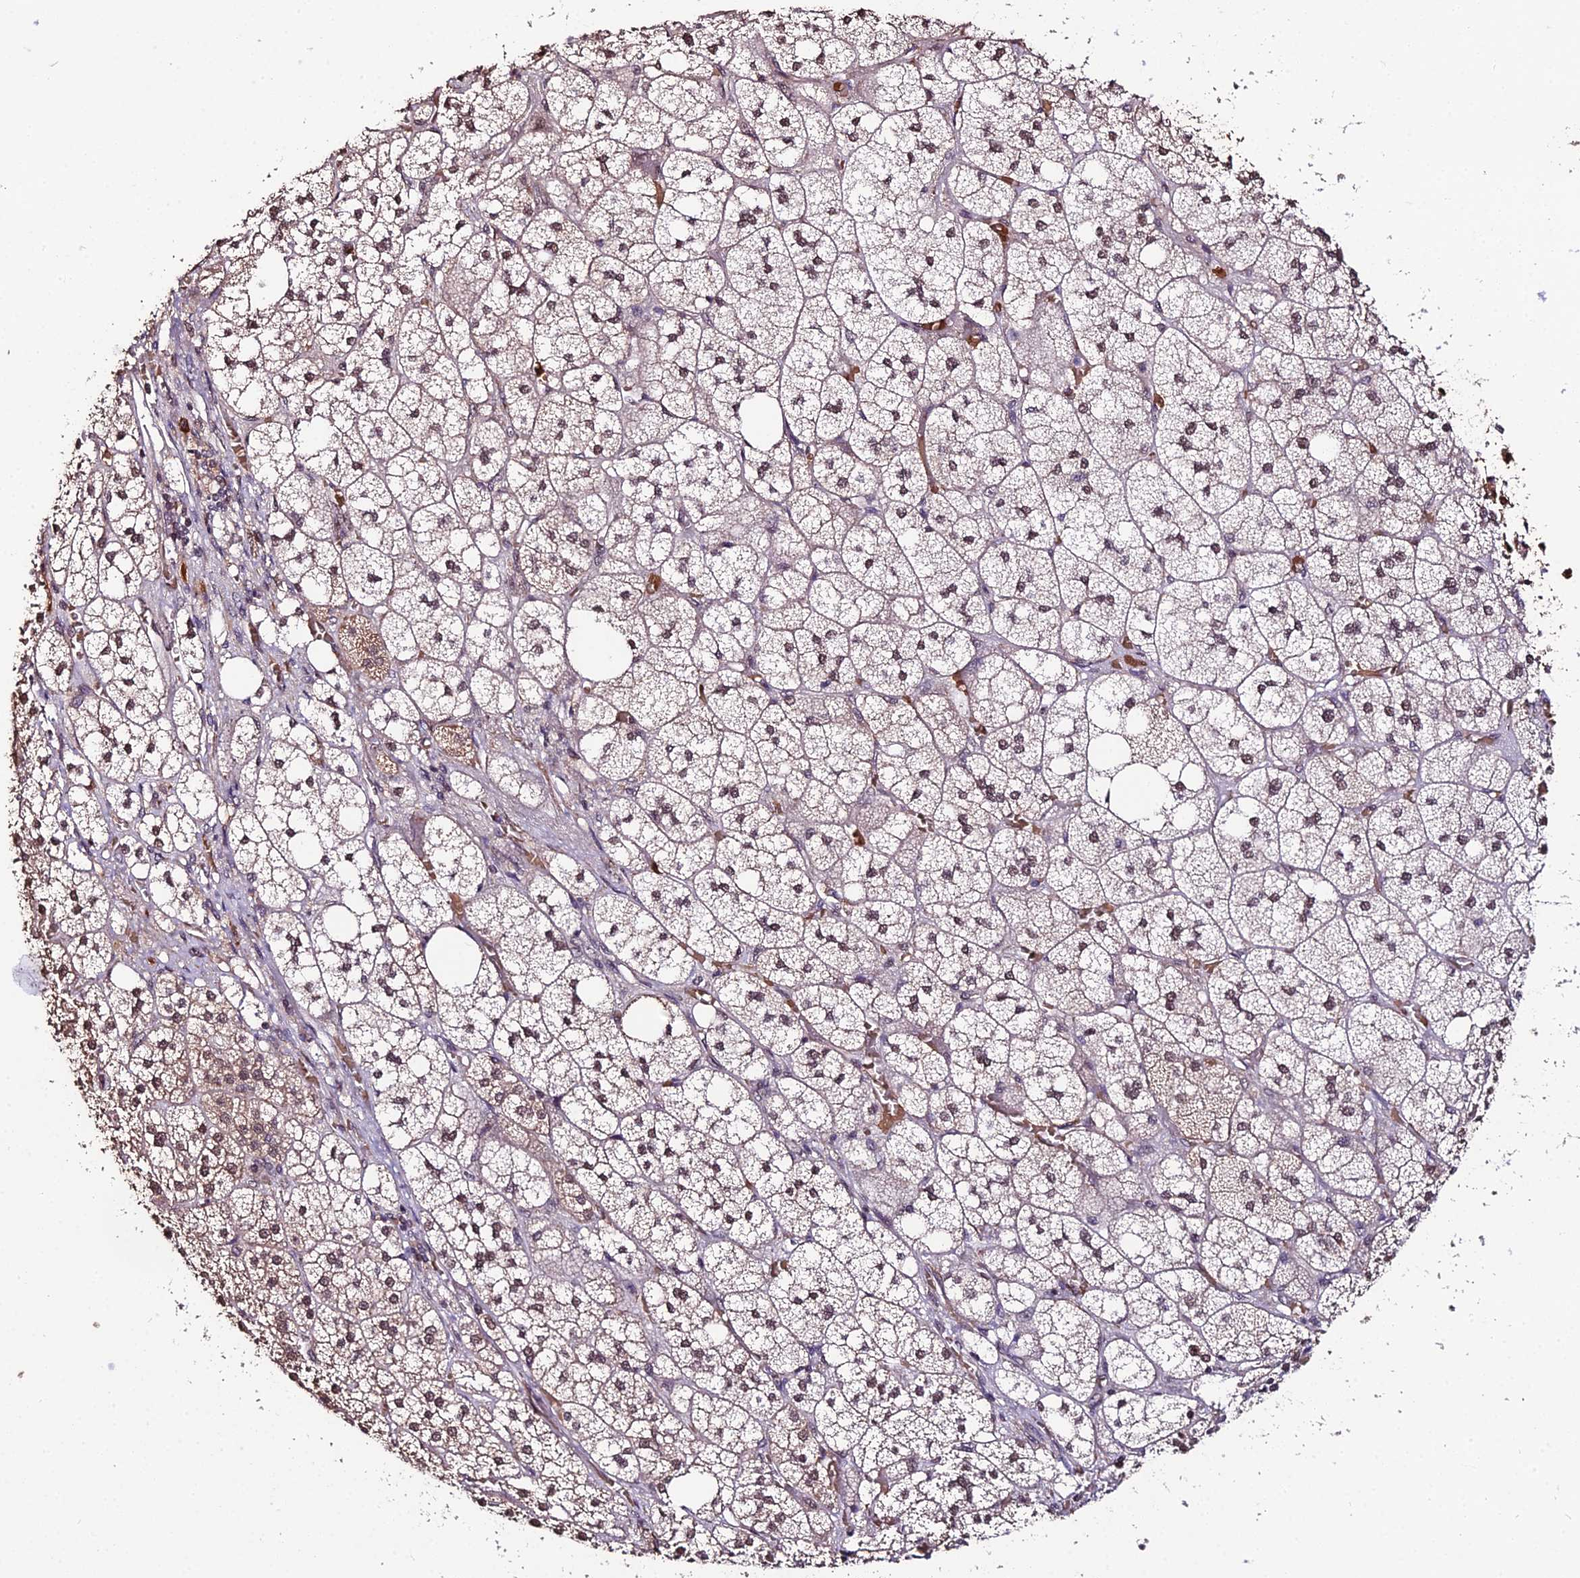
{"staining": {"intensity": "moderate", "quantity": "25%-75%", "location": "cytoplasmic/membranous,nuclear"}, "tissue": "adrenal gland", "cell_type": "Glandular cells", "image_type": "normal", "snomed": [{"axis": "morphology", "description": "Normal tissue, NOS"}, {"axis": "topography", "description": "Adrenal gland"}], "caption": "Adrenal gland stained for a protein reveals moderate cytoplasmic/membranous,nuclear positivity in glandular cells.", "gene": "ZDBF2", "patient": {"sex": "male", "age": 61}}